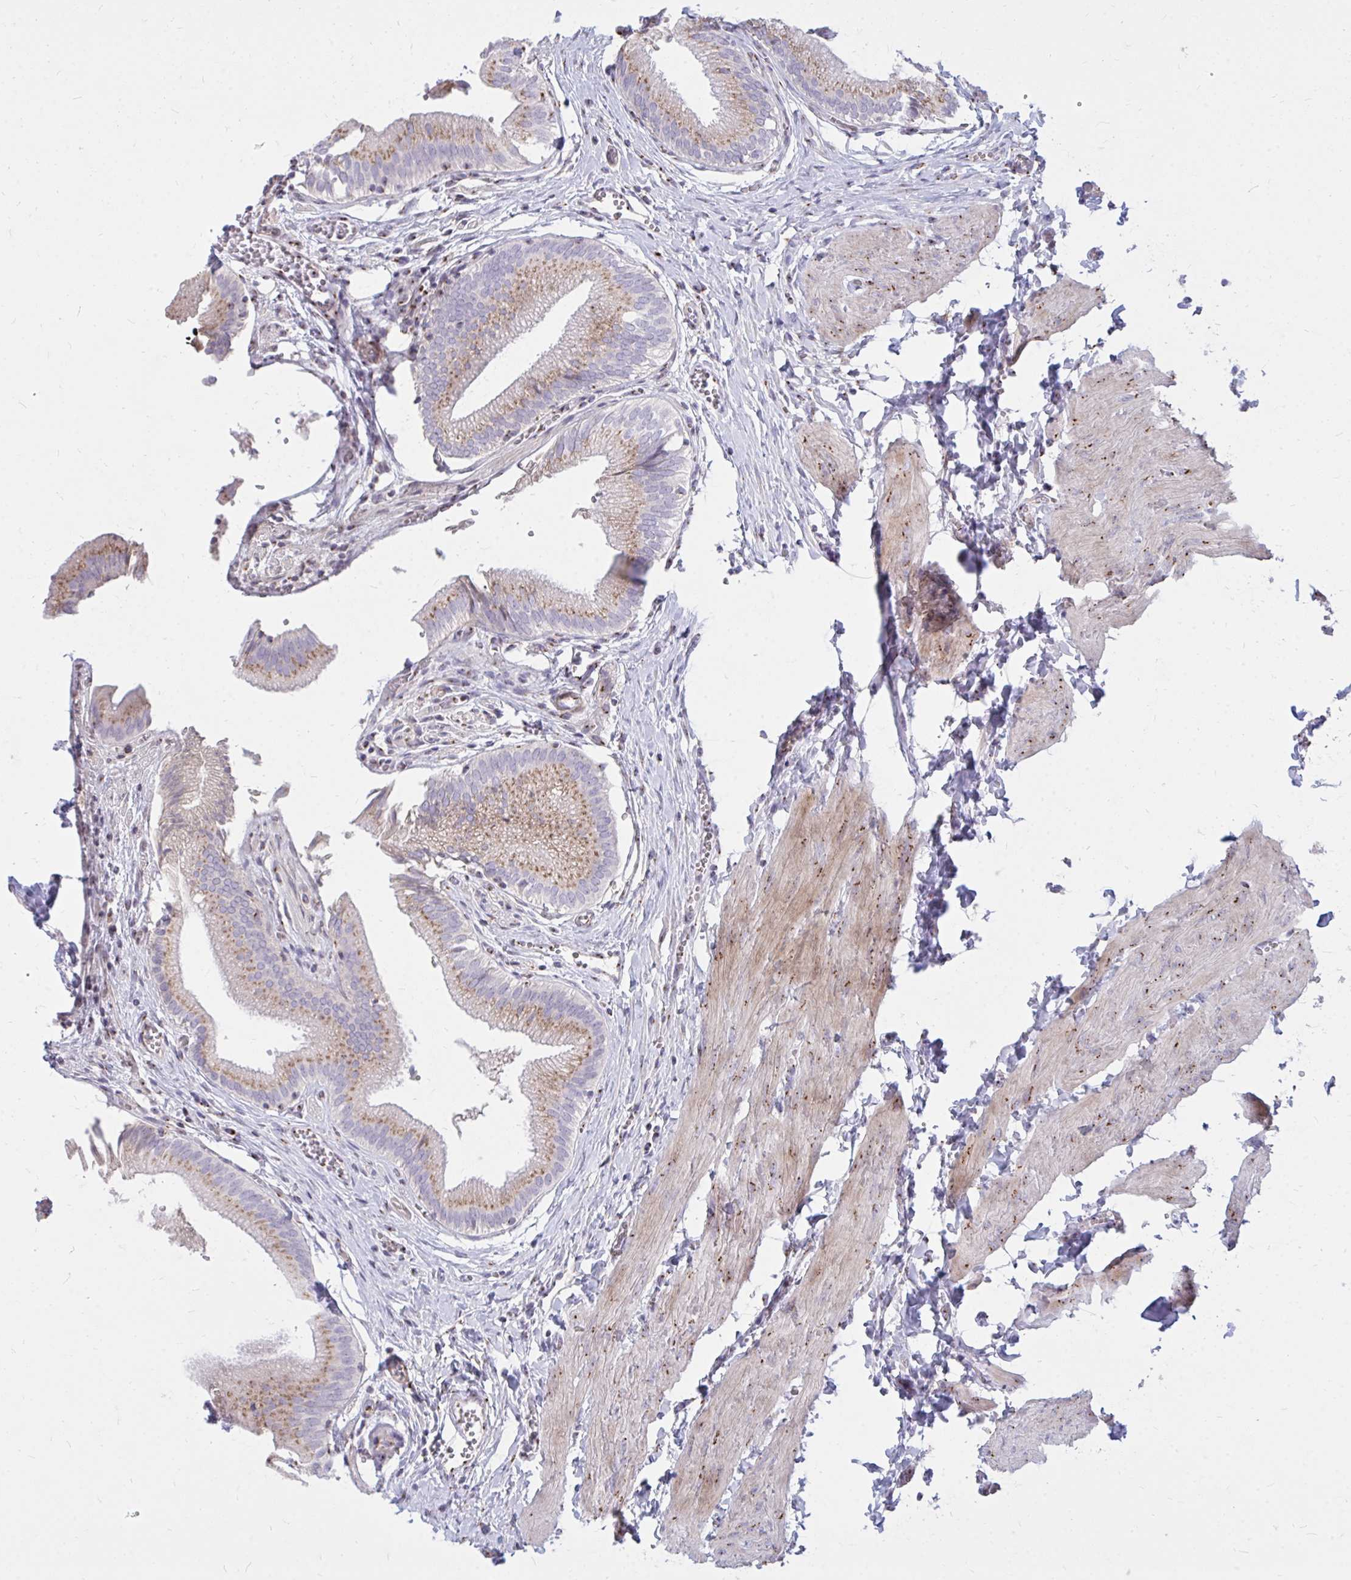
{"staining": {"intensity": "moderate", "quantity": ">75%", "location": "cytoplasmic/membranous"}, "tissue": "gallbladder", "cell_type": "Glandular cells", "image_type": "normal", "snomed": [{"axis": "morphology", "description": "Normal tissue, NOS"}, {"axis": "topography", "description": "Gallbladder"}, {"axis": "topography", "description": "Peripheral nerve tissue"}], "caption": "A brown stain labels moderate cytoplasmic/membranous positivity of a protein in glandular cells of unremarkable gallbladder. (DAB IHC, brown staining for protein, blue staining for nuclei).", "gene": "RAB6A", "patient": {"sex": "male", "age": 17}}